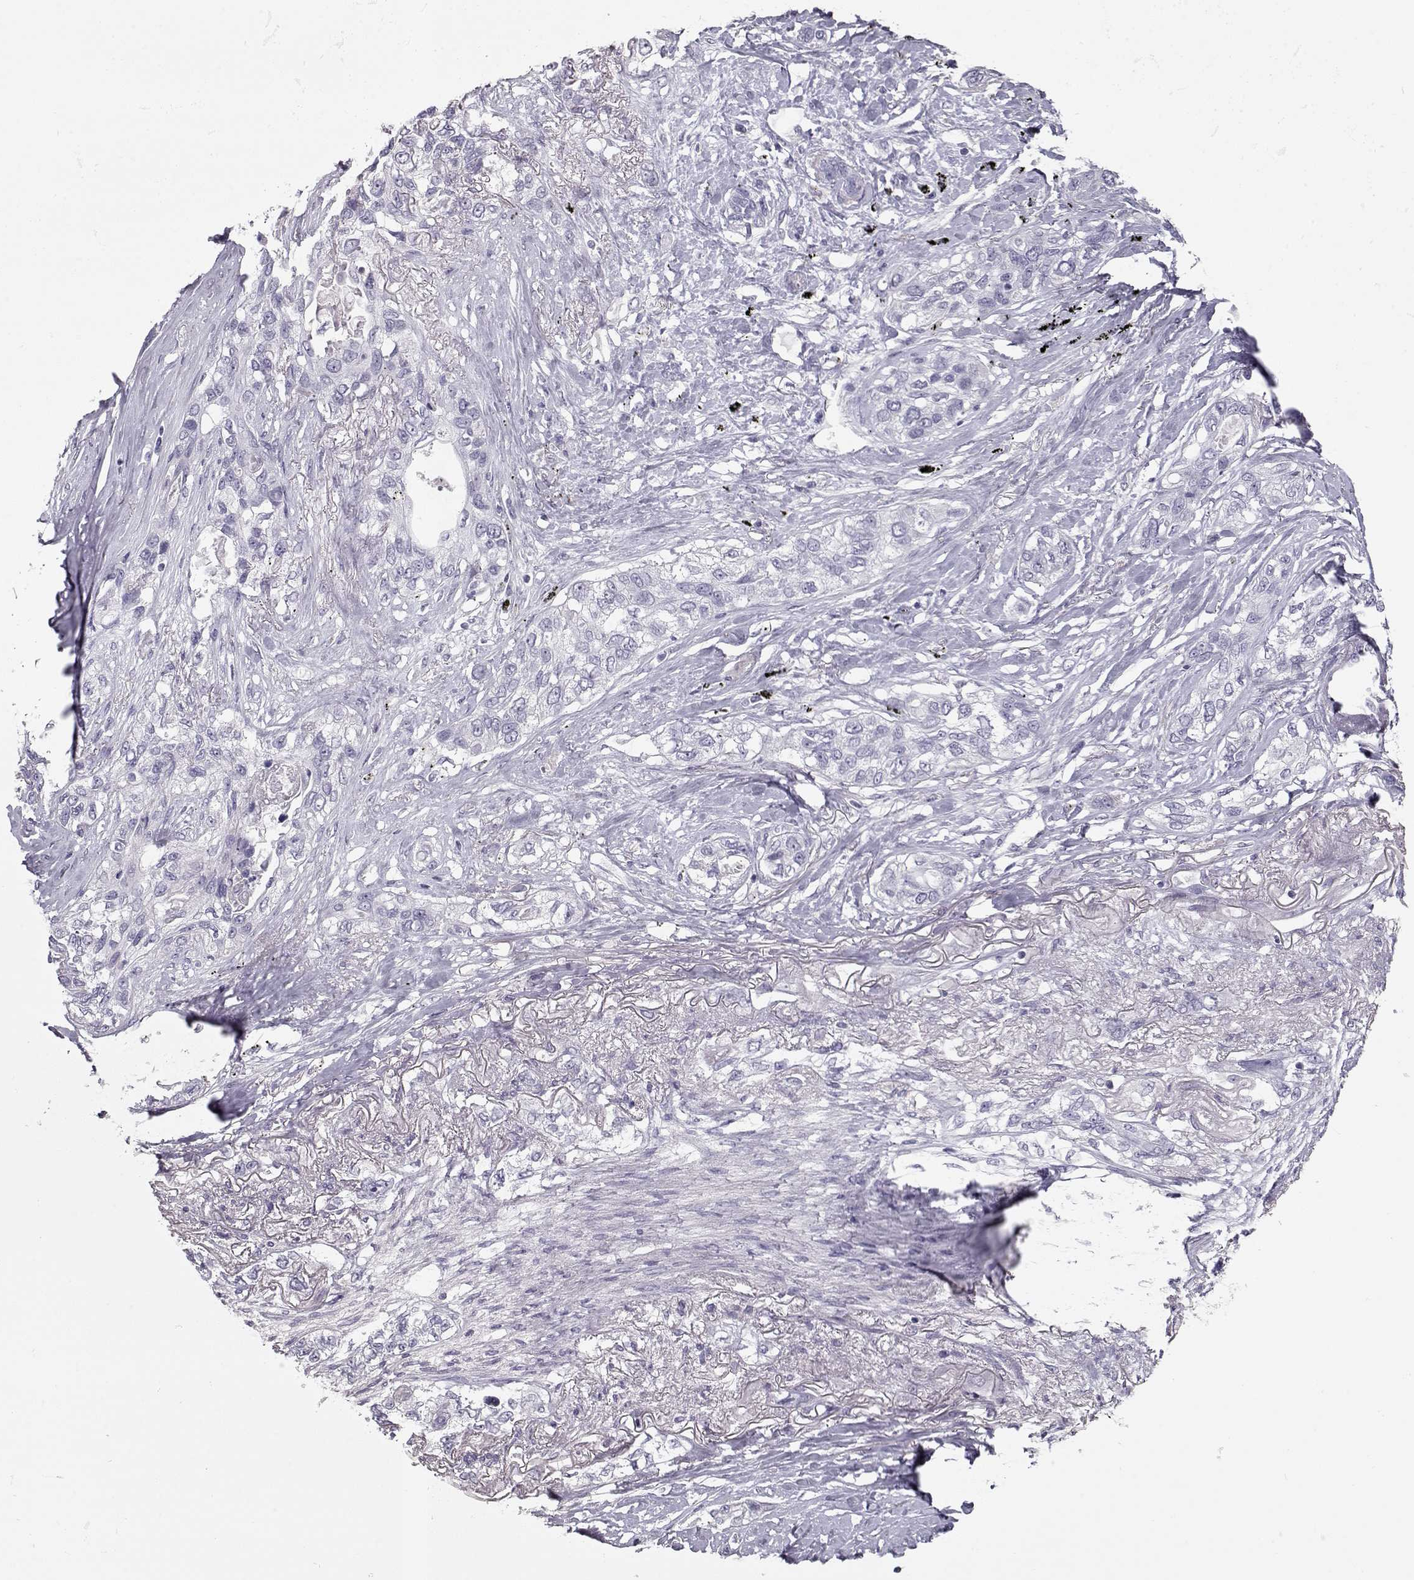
{"staining": {"intensity": "negative", "quantity": "none", "location": "none"}, "tissue": "lung cancer", "cell_type": "Tumor cells", "image_type": "cancer", "snomed": [{"axis": "morphology", "description": "Squamous cell carcinoma, NOS"}, {"axis": "topography", "description": "Lung"}], "caption": "Tumor cells show no significant protein staining in lung squamous cell carcinoma.", "gene": "SLC18A1", "patient": {"sex": "female", "age": 70}}